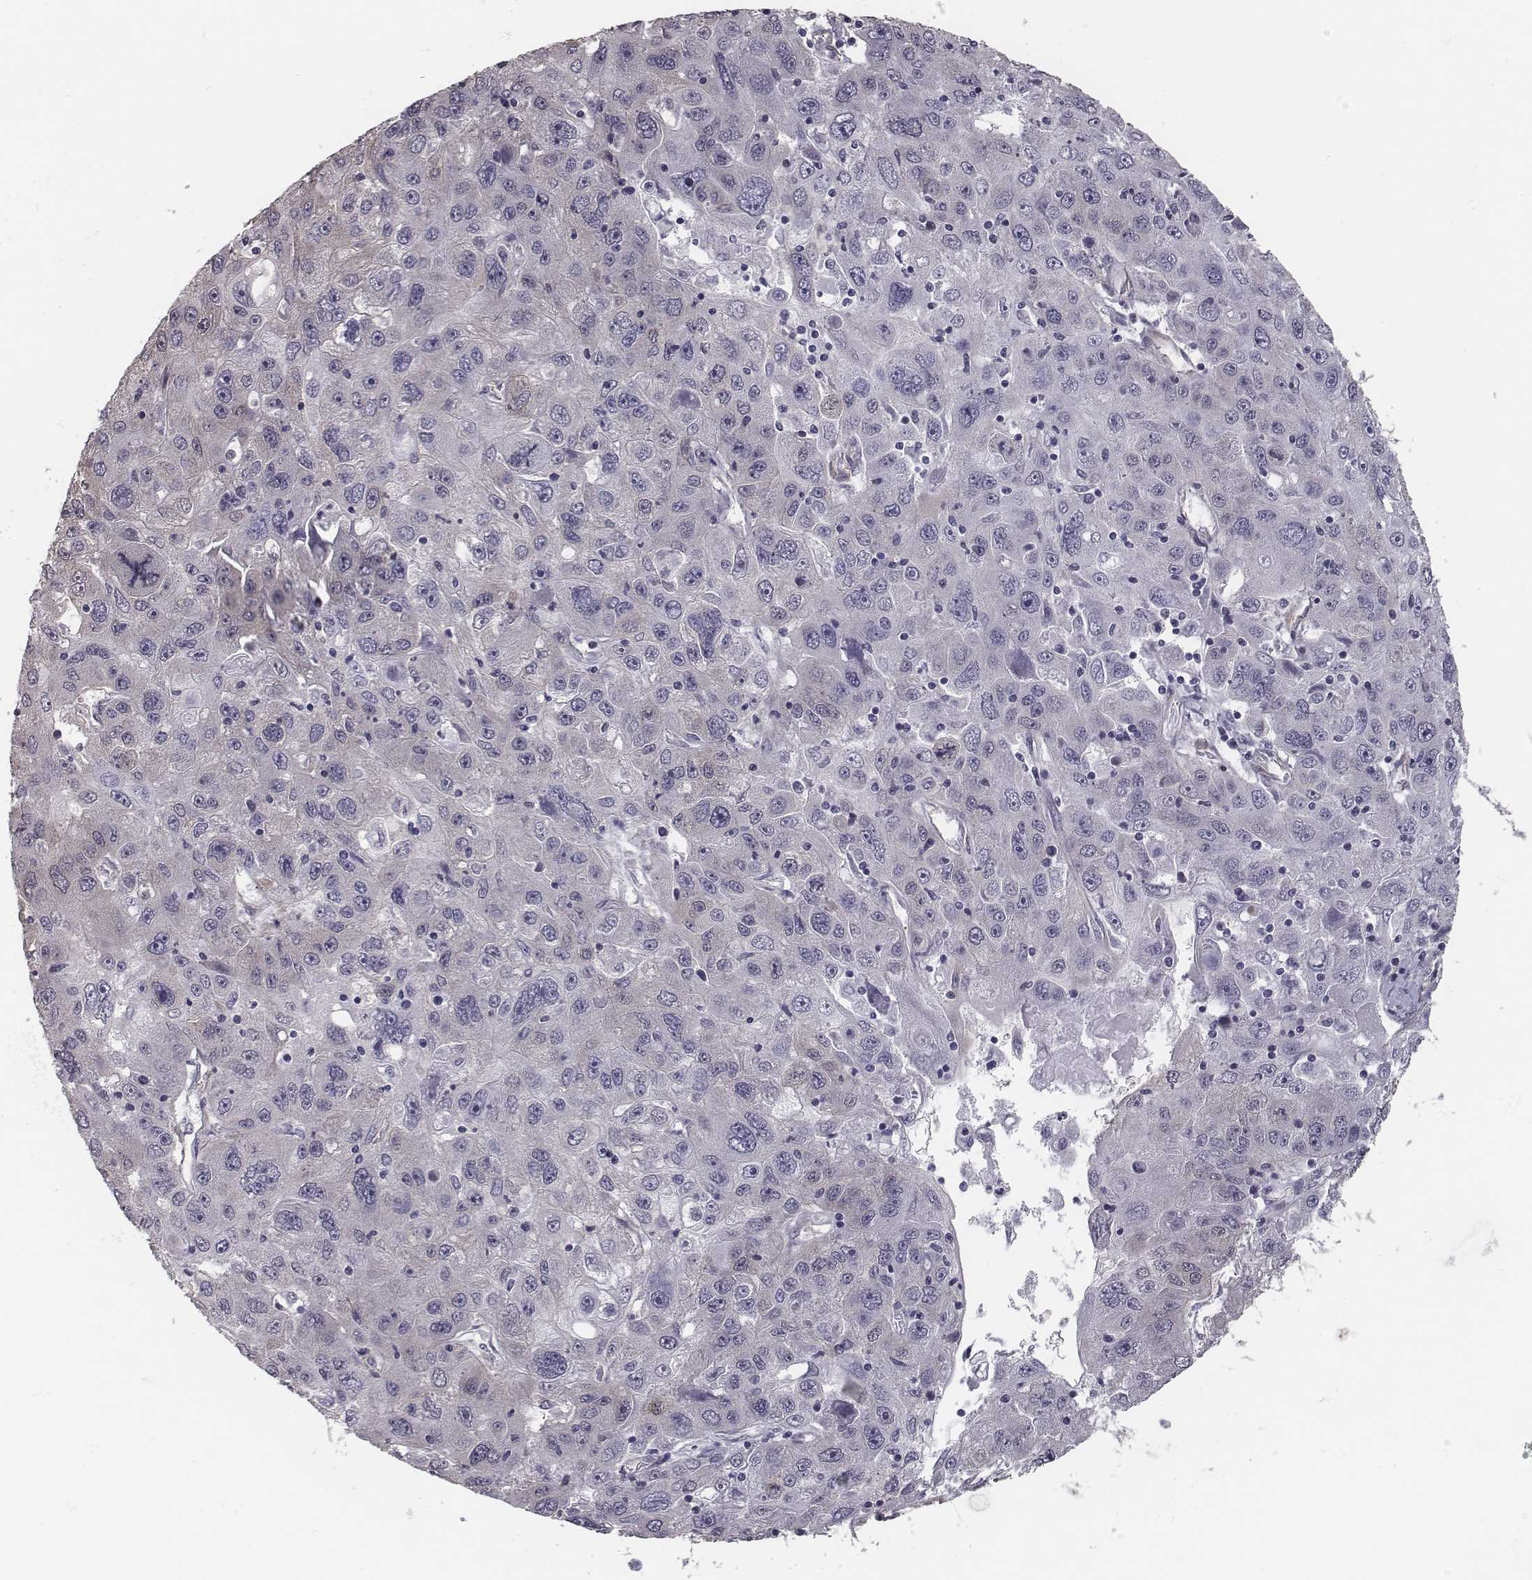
{"staining": {"intensity": "negative", "quantity": "none", "location": "none"}, "tissue": "stomach cancer", "cell_type": "Tumor cells", "image_type": "cancer", "snomed": [{"axis": "morphology", "description": "Adenocarcinoma, NOS"}, {"axis": "topography", "description": "Stomach"}], "caption": "Micrograph shows no significant protein expression in tumor cells of stomach cancer.", "gene": "ISYNA1", "patient": {"sex": "male", "age": 56}}